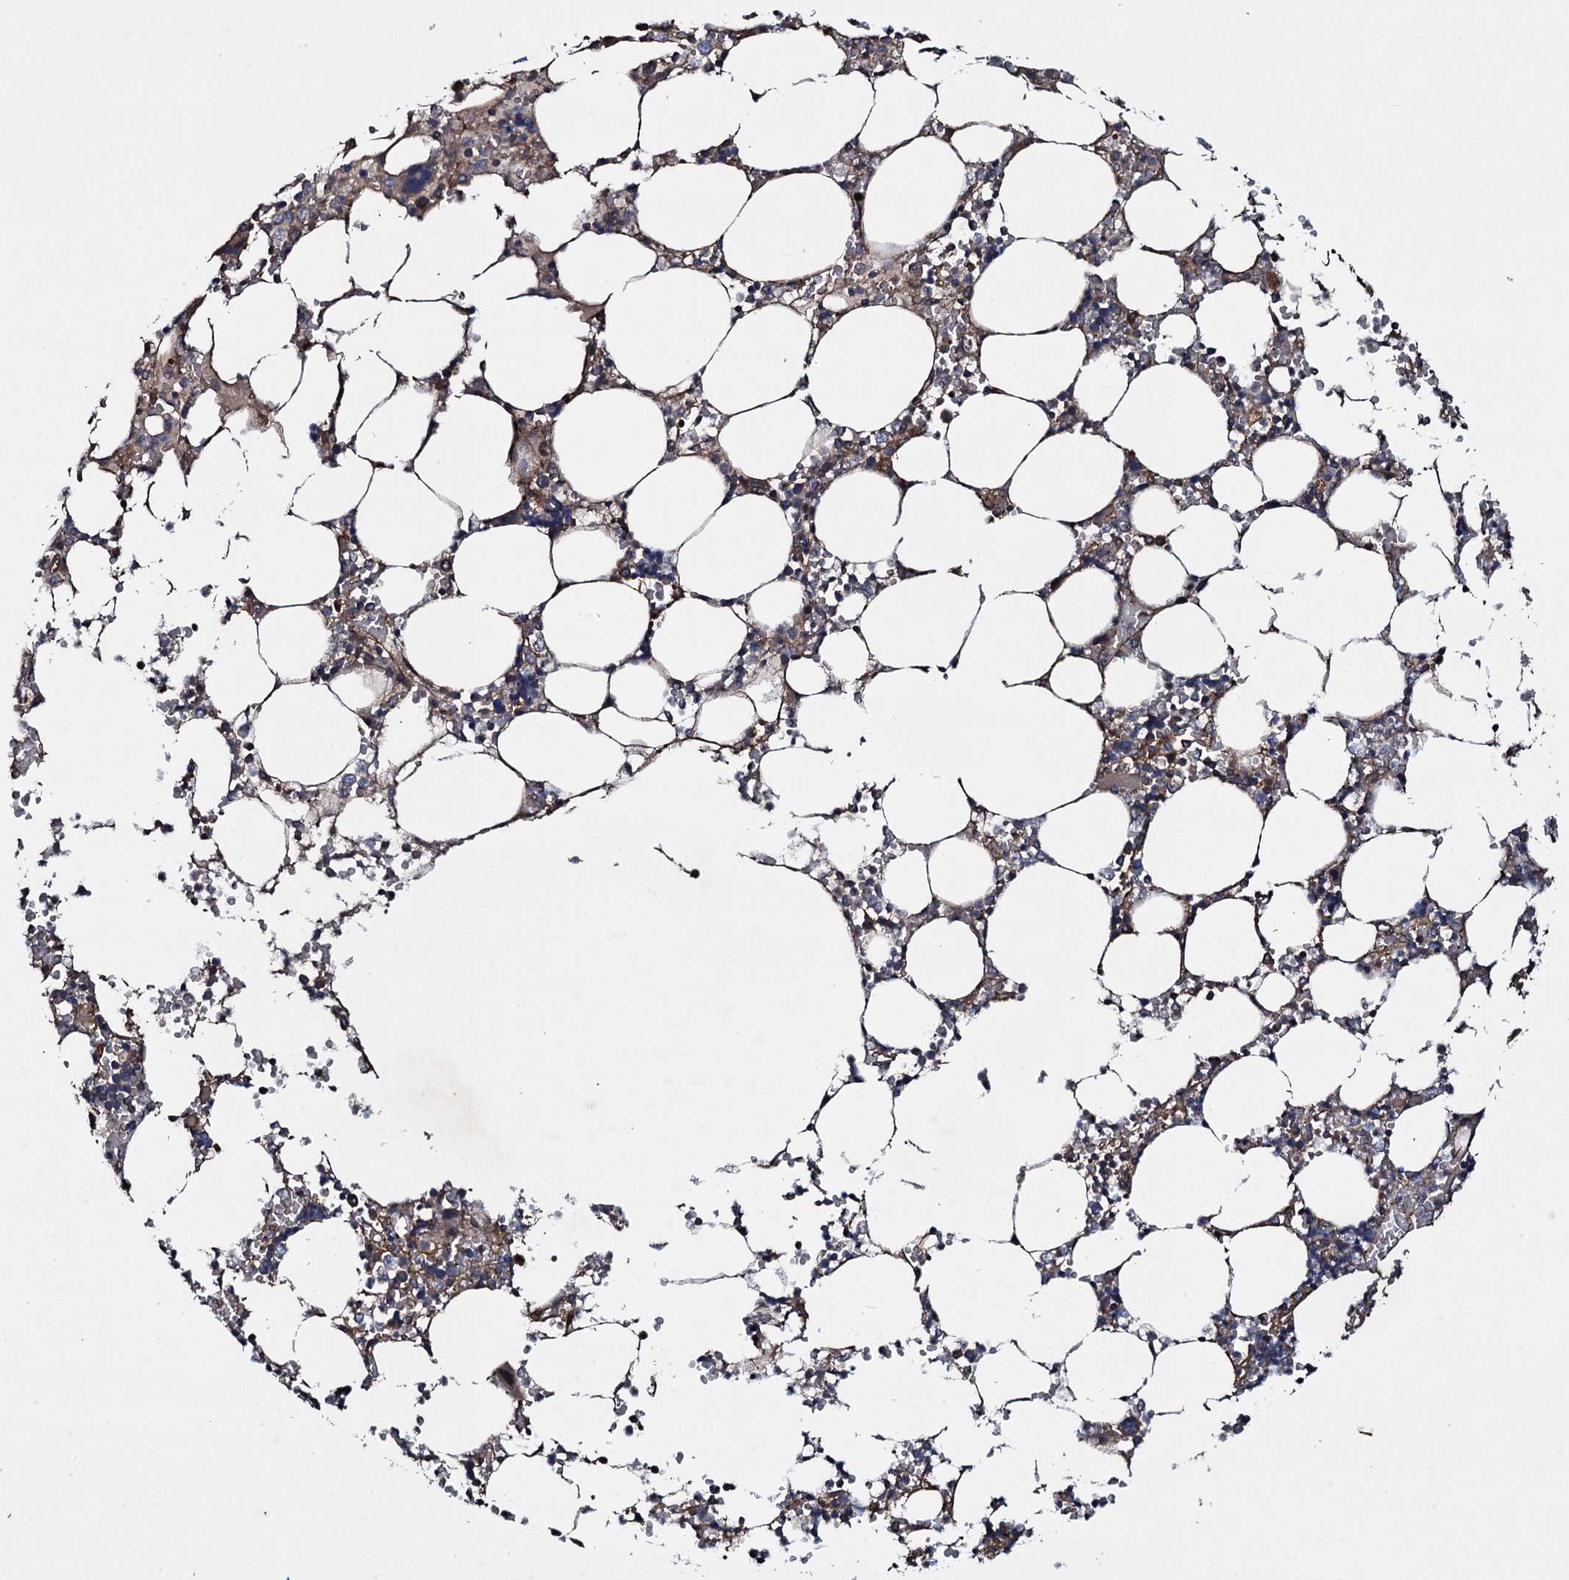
{"staining": {"intensity": "strong", "quantity": "25%-75%", "location": "cytoplasmic/membranous"}, "tissue": "bone marrow", "cell_type": "Hematopoietic cells", "image_type": "normal", "snomed": [{"axis": "morphology", "description": "Normal tissue, NOS"}, {"axis": "topography", "description": "Bone marrow"}], "caption": "An immunohistochemistry (IHC) micrograph of unremarkable tissue is shown. Protein staining in brown shows strong cytoplasmic/membranous positivity in bone marrow within hematopoietic cells.", "gene": "RHOBTB1", "patient": {"sex": "male", "age": 64}}